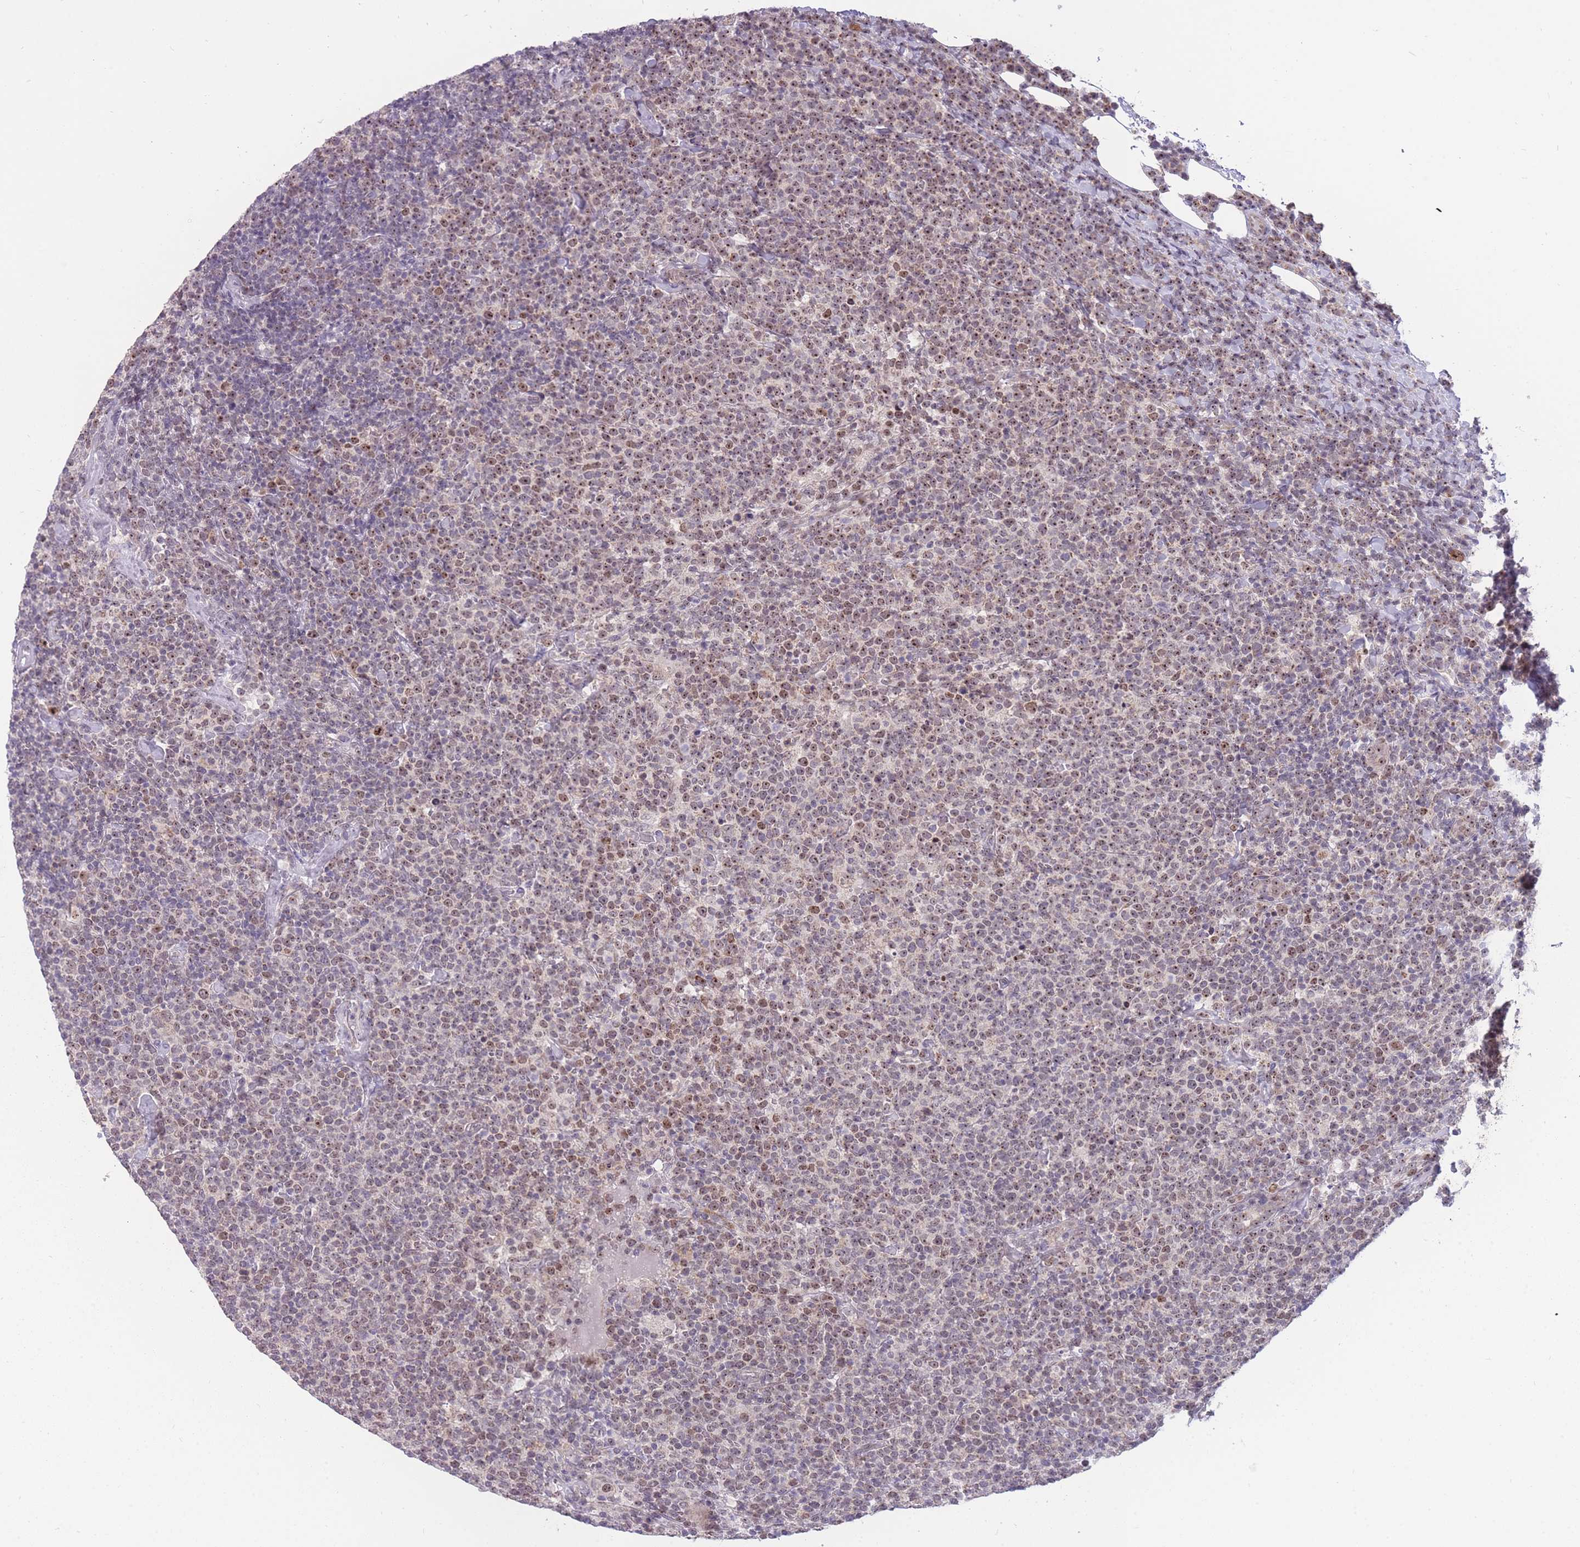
{"staining": {"intensity": "moderate", "quantity": "25%-75%", "location": "nuclear"}, "tissue": "lymphoma", "cell_type": "Tumor cells", "image_type": "cancer", "snomed": [{"axis": "morphology", "description": "Malignant lymphoma, non-Hodgkin's type, High grade"}, {"axis": "topography", "description": "Lymph node"}], "caption": "A medium amount of moderate nuclear expression is seen in about 25%-75% of tumor cells in lymphoma tissue.", "gene": "MCIDAS", "patient": {"sex": "male", "age": 61}}